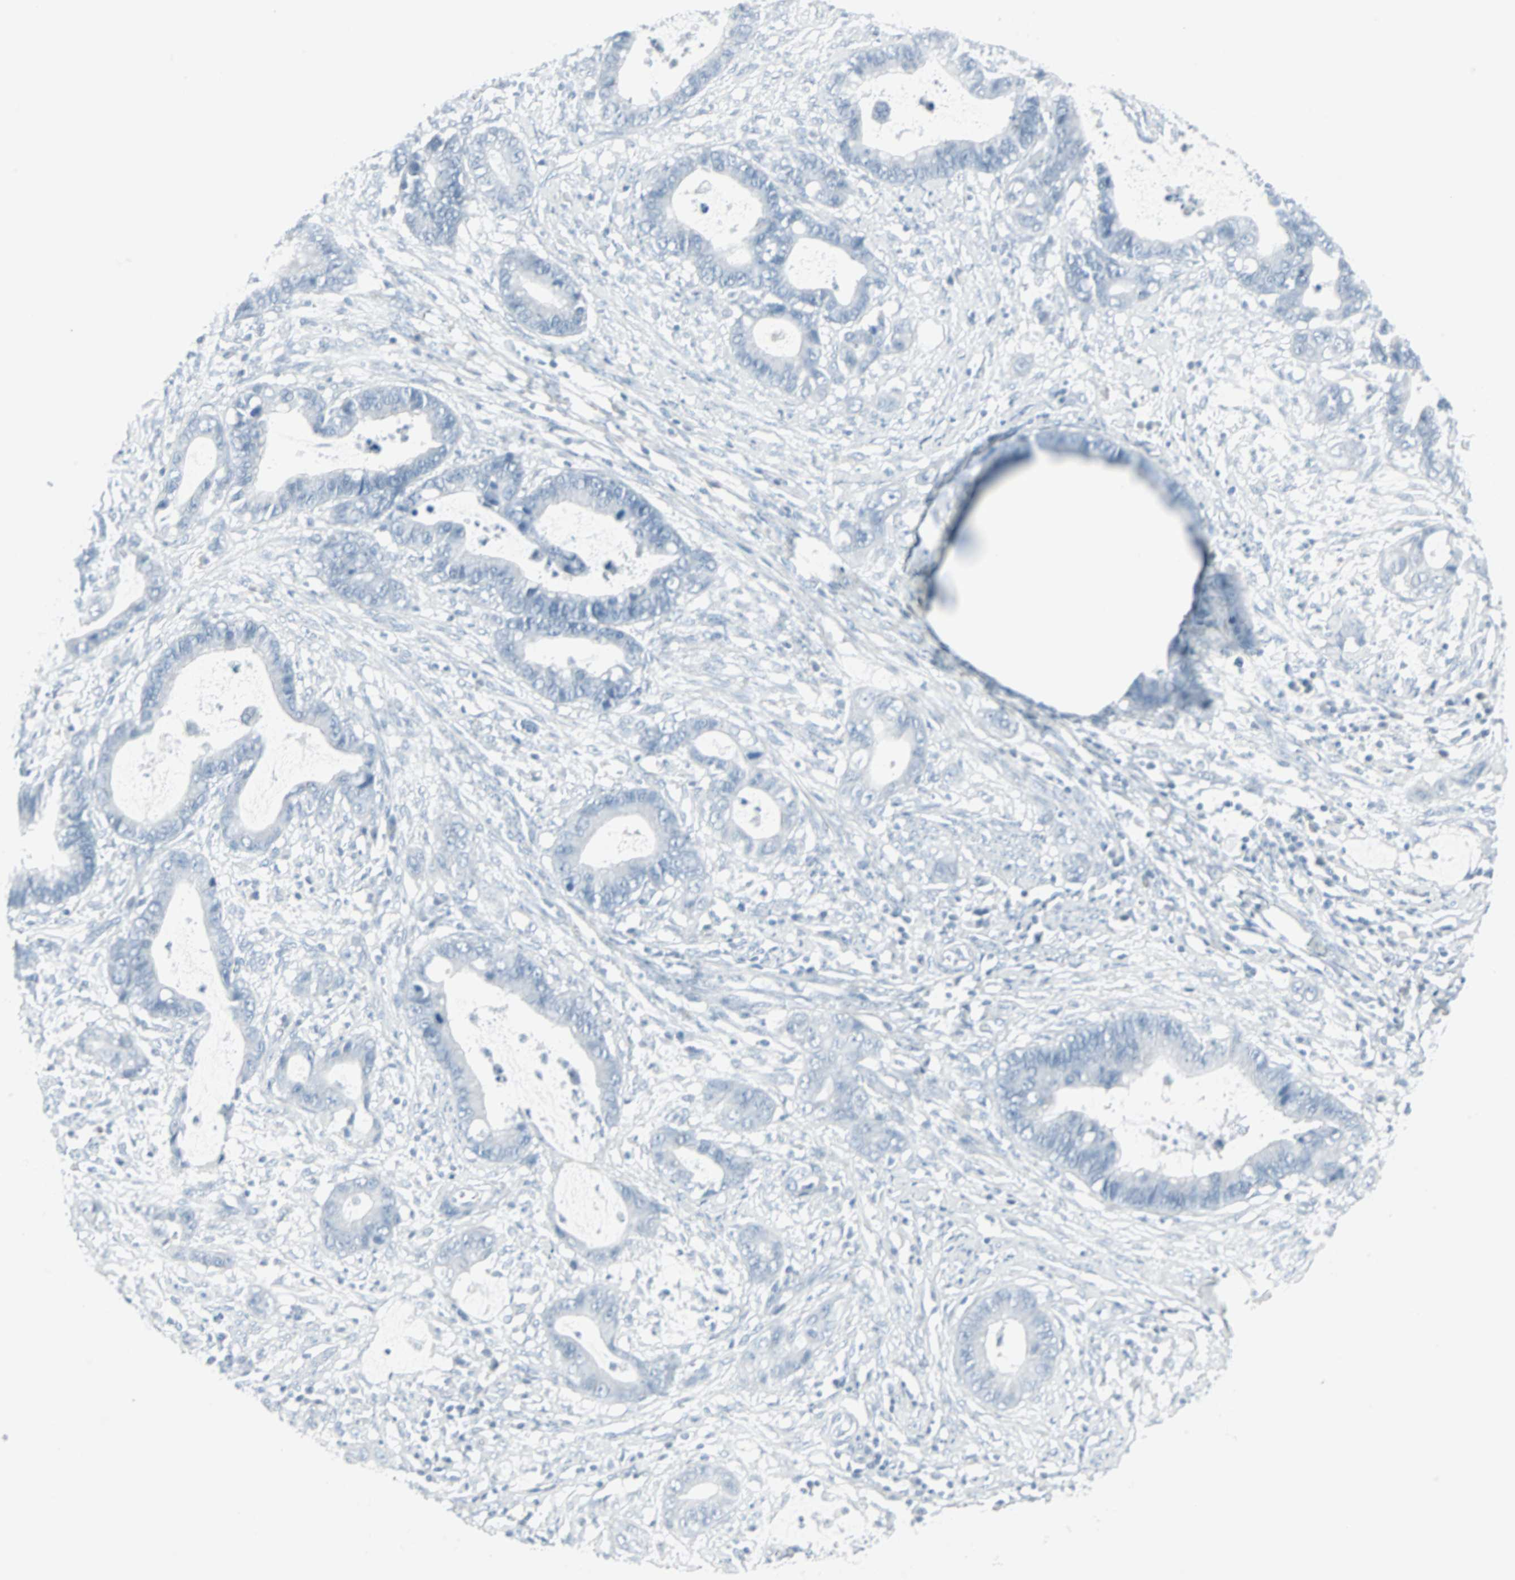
{"staining": {"intensity": "negative", "quantity": "none", "location": "none"}, "tissue": "cervical cancer", "cell_type": "Tumor cells", "image_type": "cancer", "snomed": [{"axis": "morphology", "description": "Adenocarcinoma, NOS"}, {"axis": "topography", "description": "Cervix"}], "caption": "Tumor cells show no significant staining in cervical cancer. Nuclei are stained in blue.", "gene": "LANCL3", "patient": {"sex": "female", "age": 44}}